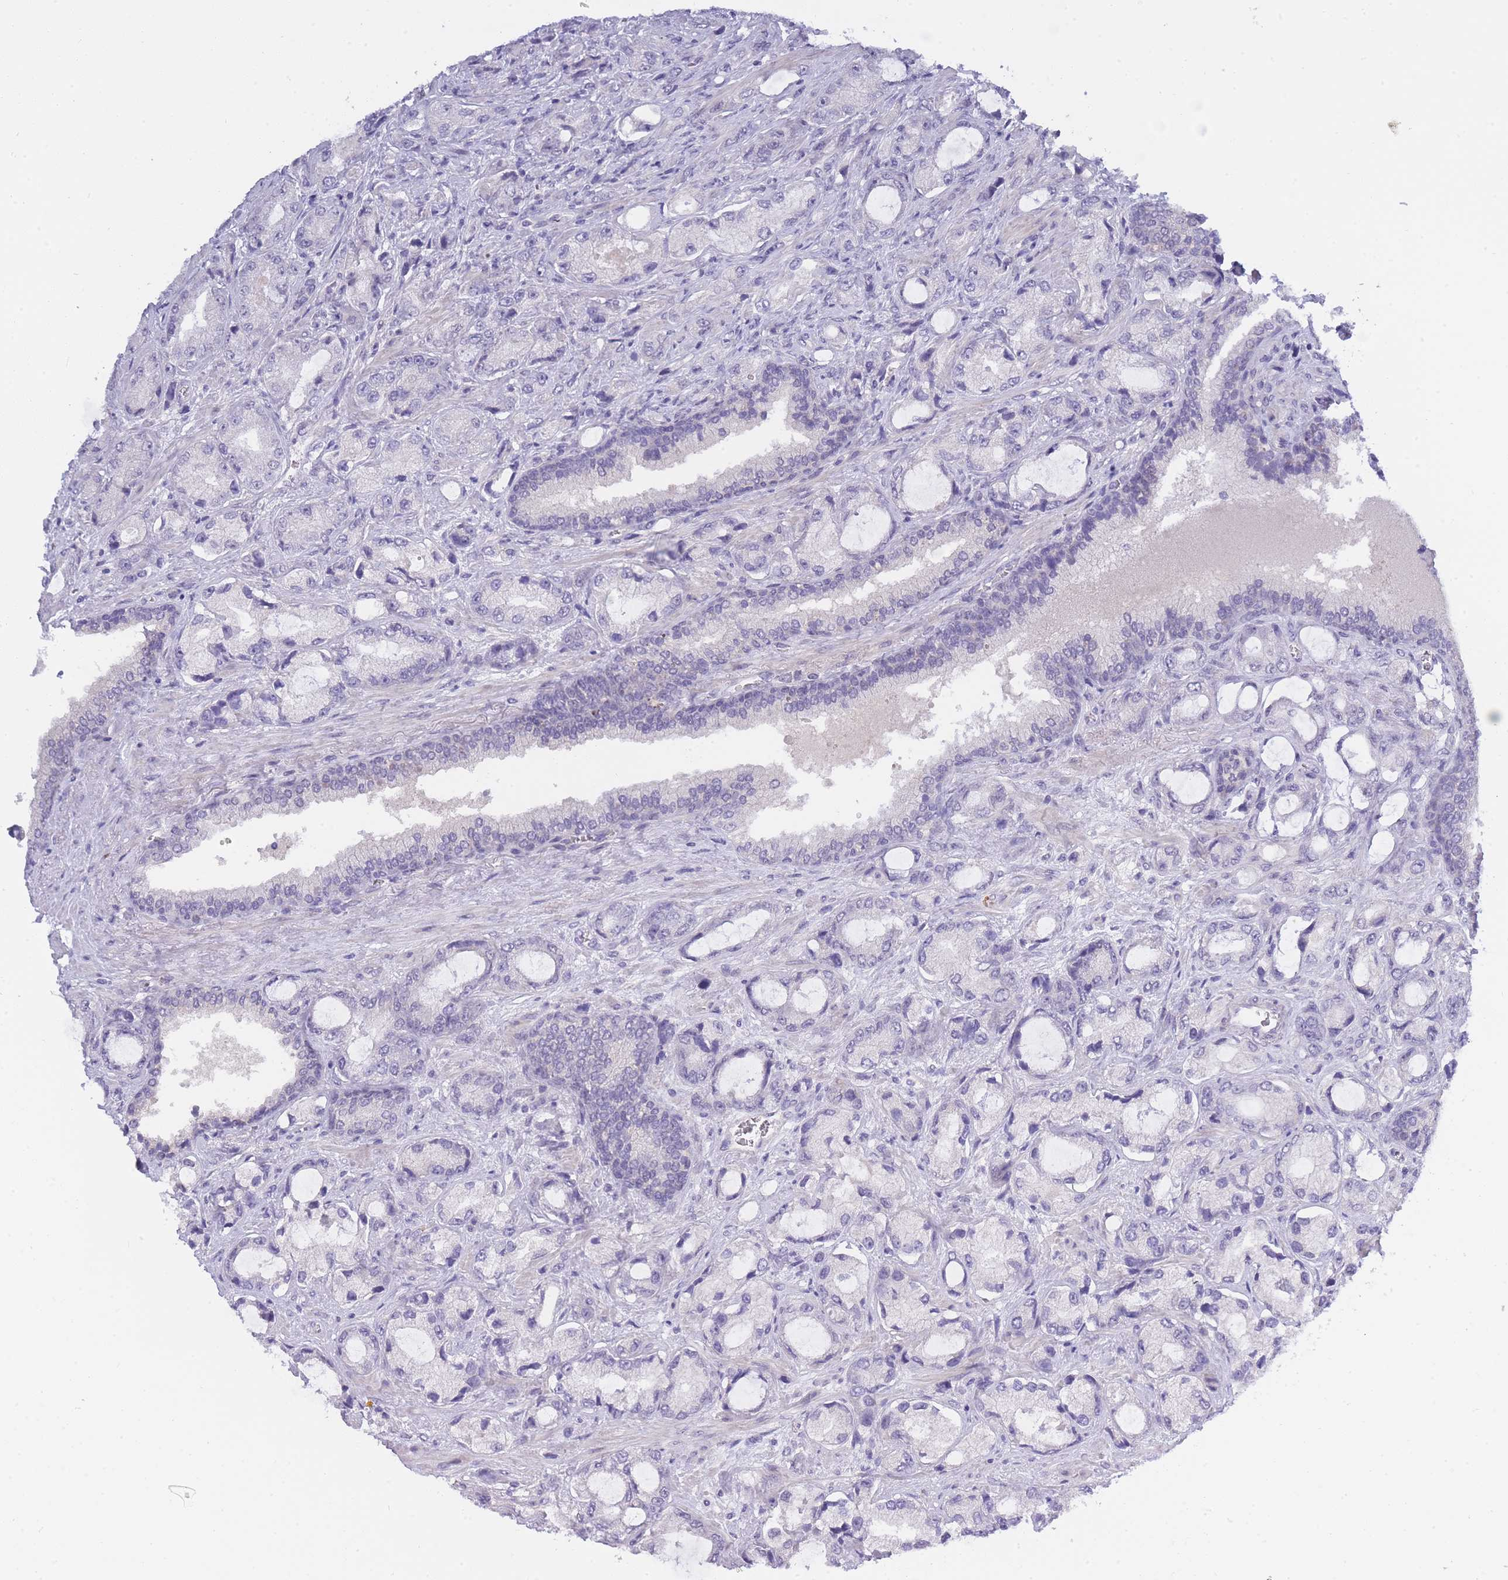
{"staining": {"intensity": "negative", "quantity": "none", "location": "none"}, "tissue": "prostate cancer", "cell_type": "Tumor cells", "image_type": "cancer", "snomed": [{"axis": "morphology", "description": "Adenocarcinoma, High grade"}, {"axis": "topography", "description": "Prostate"}], "caption": "DAB (3,3'-diaminobenzidine) immunohistochemical staining of human prostate cancer demonstrates no significant expression in tumor cells.", "gene": "PRR23B", "patient": {"sex": "male", "age": 68}}